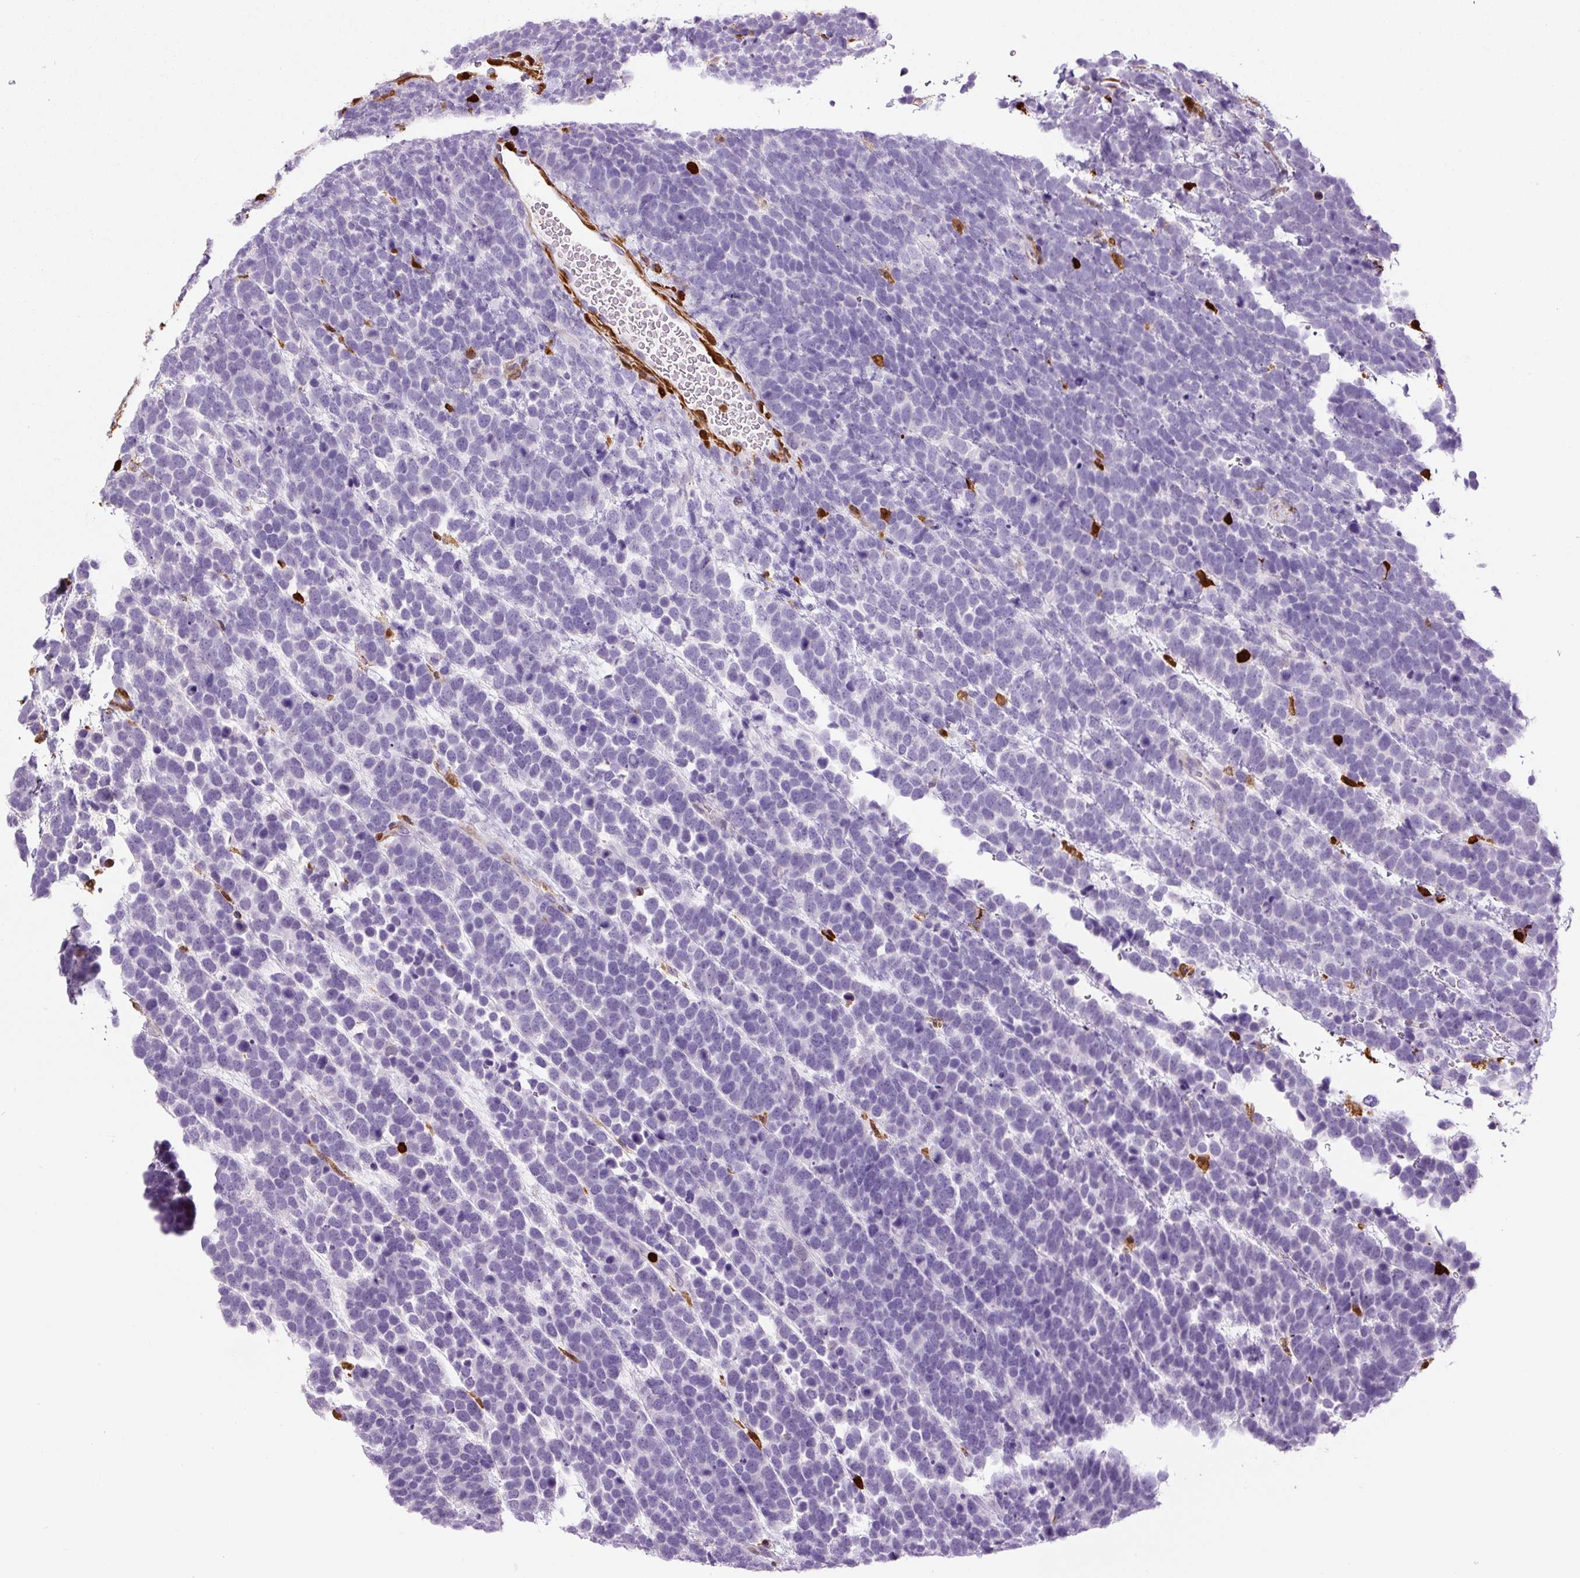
{"staining": {"intensity": "negative", "quantity": "none", "location": "none"}, "tissue": "urothelial cancer", "cell_type": "Tumor cells", "image_type": "cancer", "snomed": [{"axis": "morphology", "description": "Urothelial carcinoma, High grade"}, {"axis": "topography", "description": "Urinary bladder"}], "caption": "DAB (3,3'-diaminobenzidine) immunohistochemical staining of human urothelial carcinoma (high-grade) demonstrates no significant expression in tumor cells. (DAB IHC with hematoxylin counter stain).", "gene": "S100A4", "patient": {"sex": "female", "age": 82}}